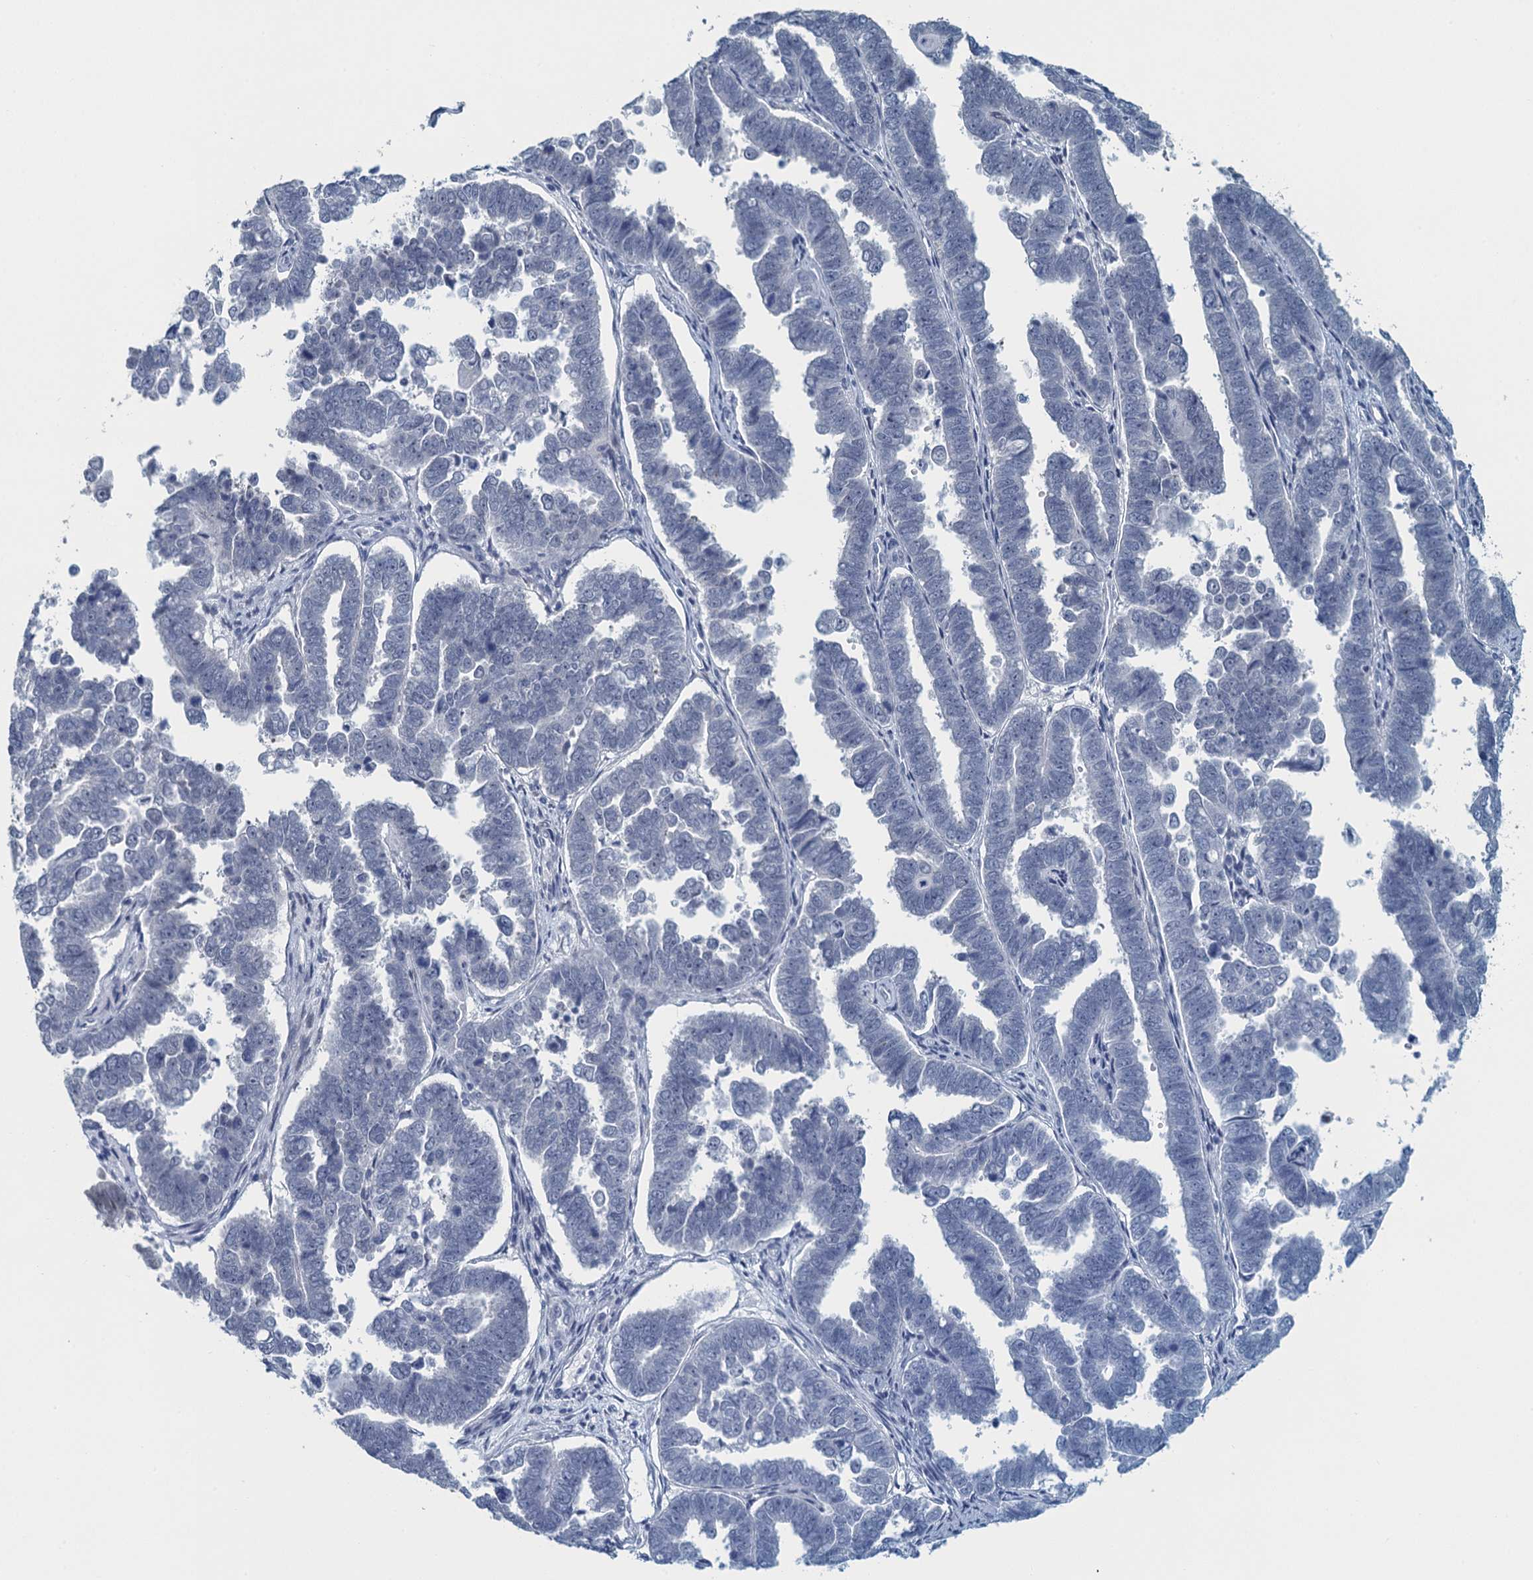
{"staining": {"intensity": "negative", "quantity": "none", "location": "none"}, "tissue": "endometrial cancer", "cell_type": "Tumor cells", "image_type": "cancer", "snomed": [{"axis": "morphology", "description": "Adenocarcinoma, NOS"}, {"axis": "topography", "description": "Endometrium"}], "caption": "Endometrial cancer stained for a protein using immunohistochemistry (IHC) demonstrates no staining tumor cells.", "gene": "TTLL9", "patient": {"sex": "female", "age": 75}}